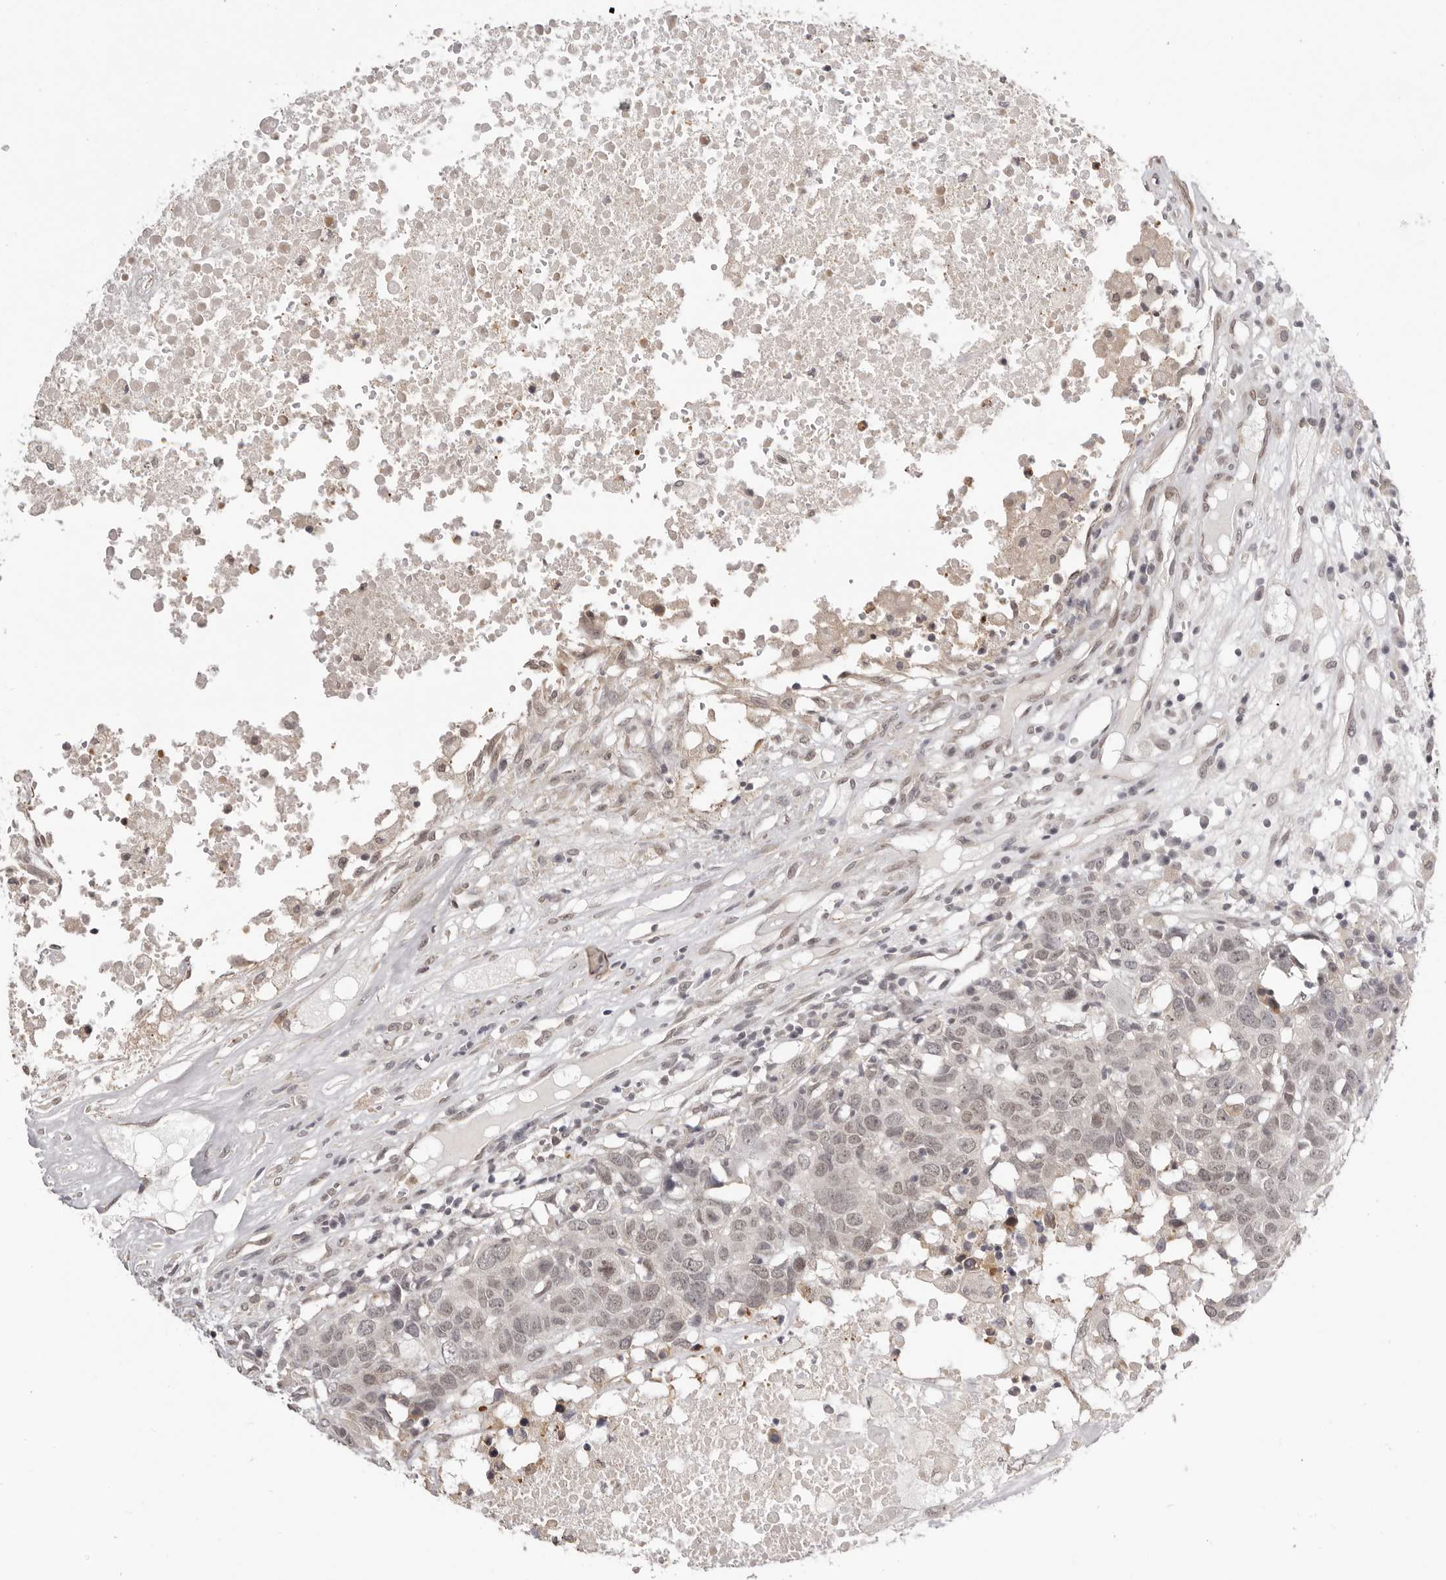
{"staining": {"intensity": "weak", "quantity": "<25%", "location": "cytoplasmic/membranous"}, "tissue": "head and neck cancer", "cell_type": "Tumor cells", "image_type": "cancer", "snomed": [{"axis": "morphology", "description": "Squamous cell carcinoma, NOS"}, {"axis": "topography", "description": "Head-Neck"}], "caption": "Tumor cells show no significant protein staining in head and neck cancer (squamous cell carcinoma). (DAB (3,3'-diaminobenzidine) IHC, high magnification).", "gene": "RNF2", "patient": {"sex": "male", "age": 66}}